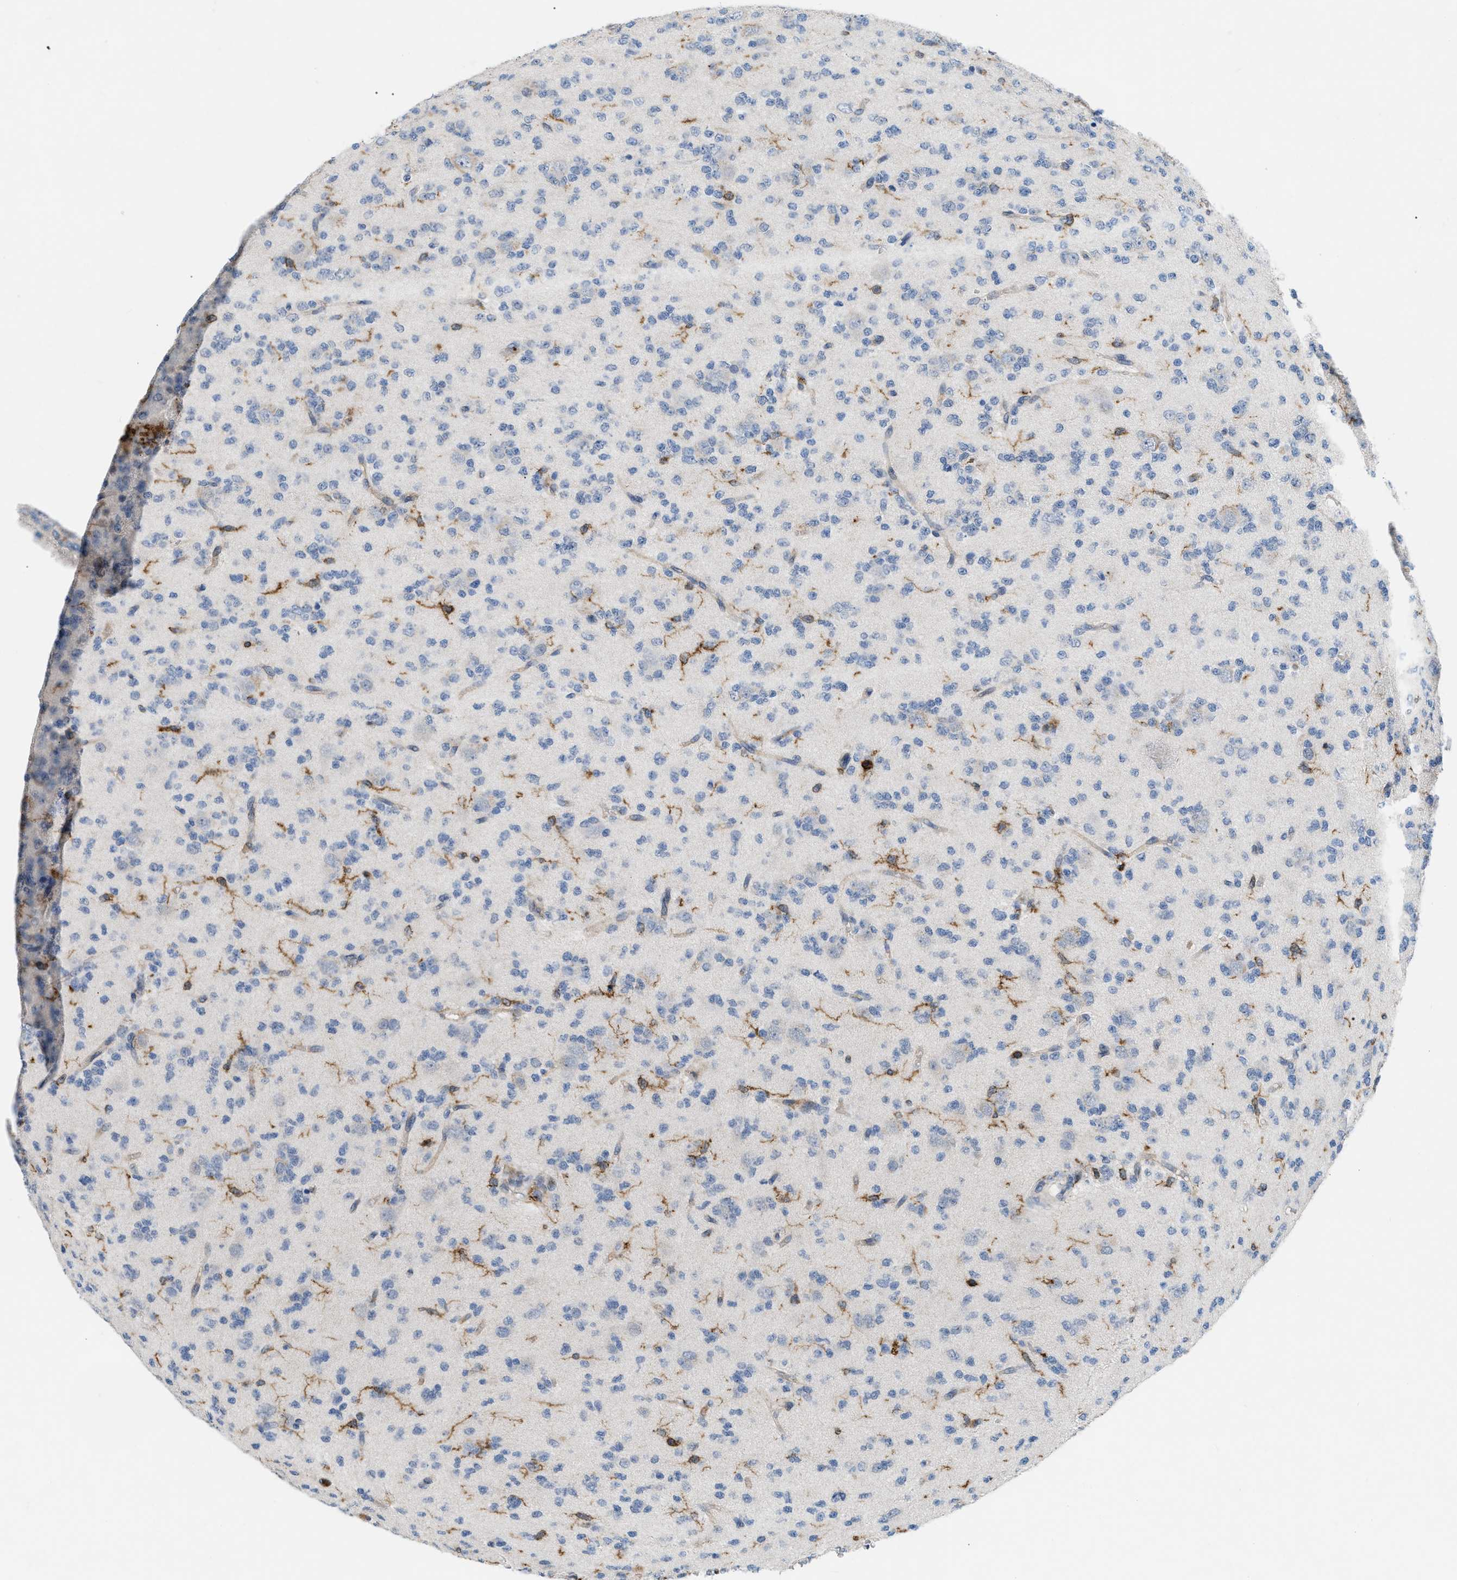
{"staining": {"intensity": "negative", "quantity": "none", "location": "none"}, "tissue": "glioma", "cell_type": "Tumor cells", "image_type": "cancer", "snomed": [{"axis": "morphology", "description": "Glioma, malignant, Low grade"}, {"axis": "topography", "description": "Brain"}], "caption": "Glioma was stained to show a protein in brown. There is no significant expression in tumor cells.", "gene": "INPP5D", "patient": {"sex": "male", "age": 38}}